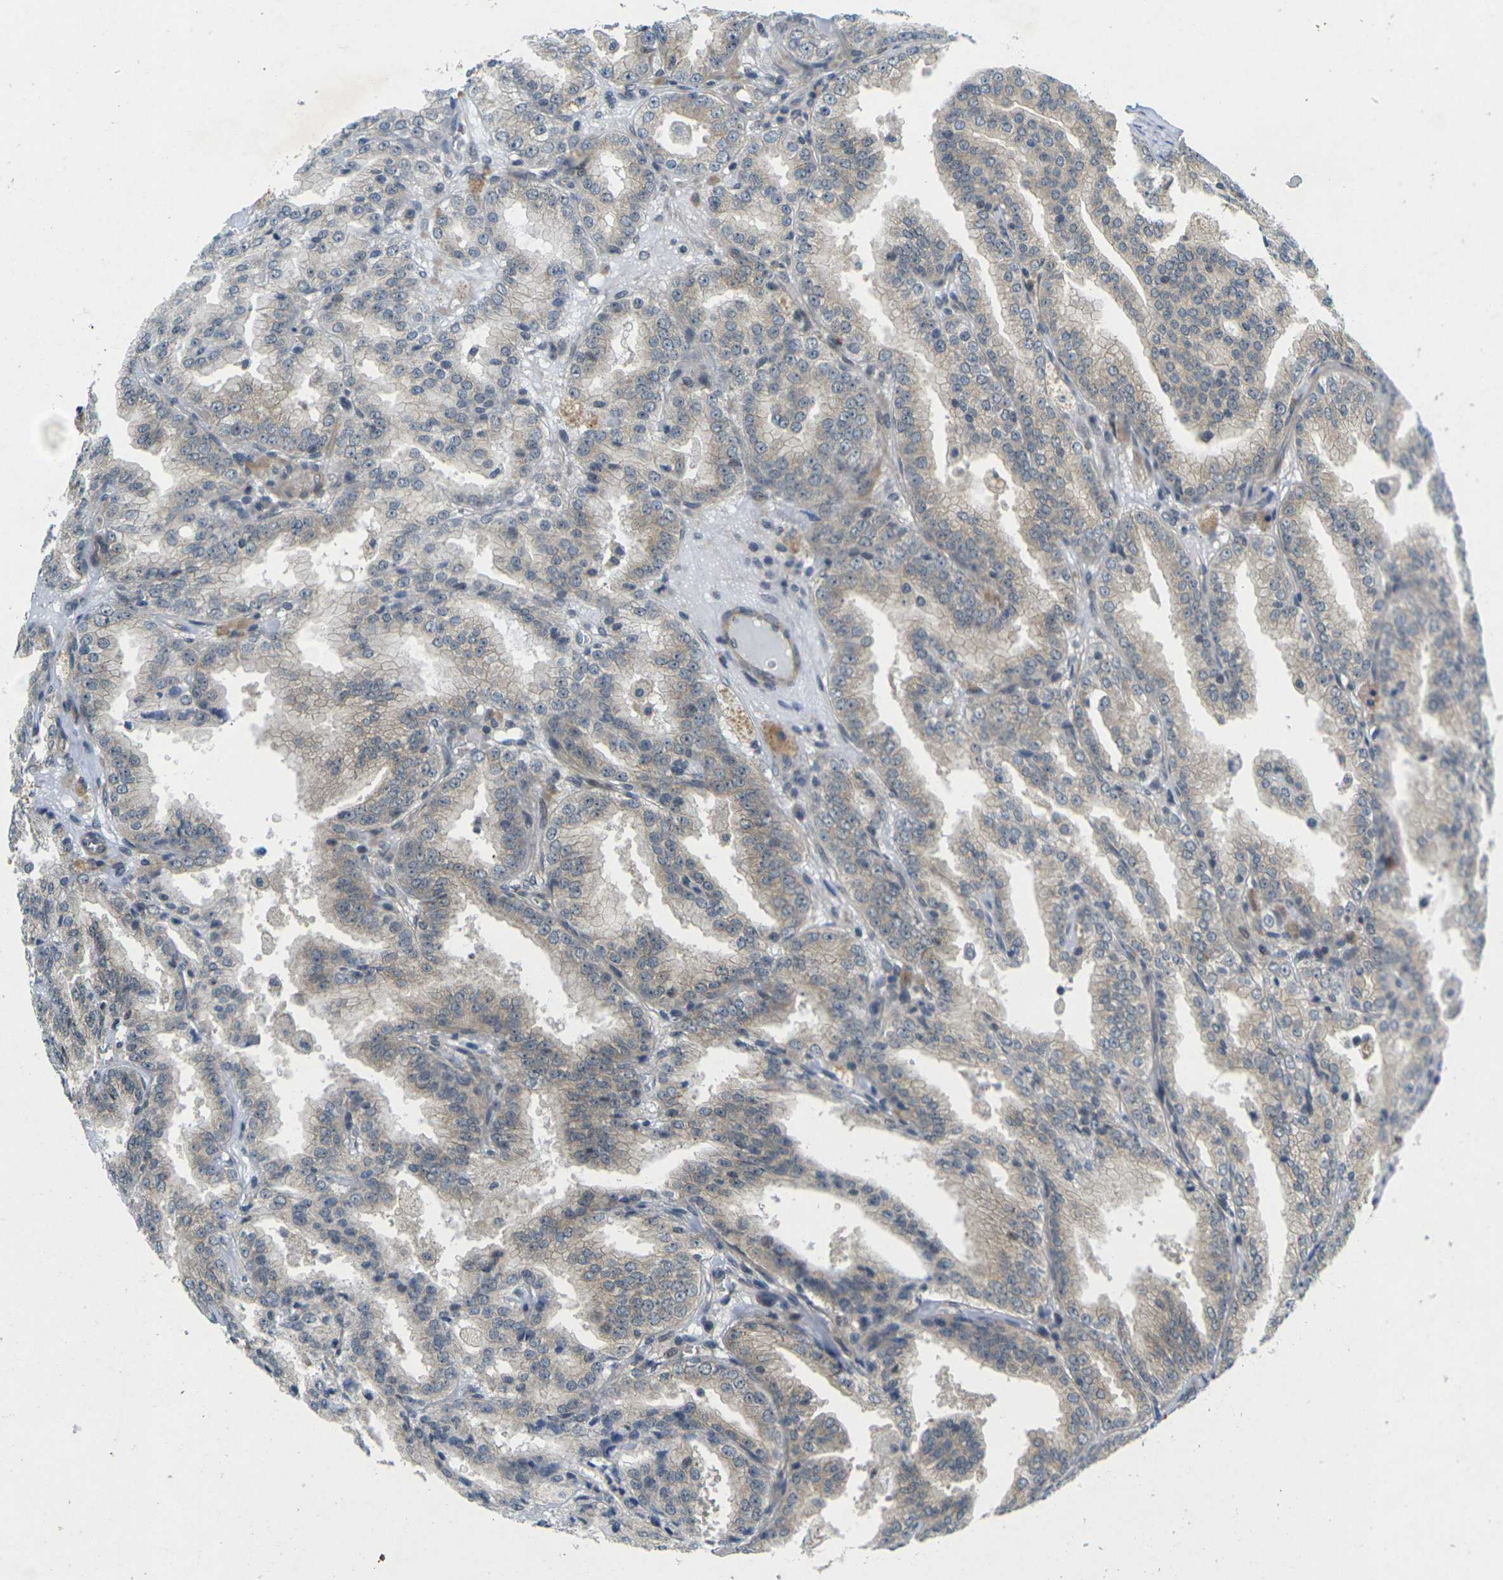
{"staining": {"intensity": "moderate", "quantity": "25%-75%", "location": "cytoplasmic/membranous"}, "tissue": "prostate cancer", "cell_type": "Tumor cells", "image_type": "cancer", "snomed": [{"axis": "morphology", "description": "Adenocarcinoma, High grade"}, {"axis": "topography", "description": "Prostate"}], "caption": "There is medium levels of moderate cytoplasmic/membranous positivity in tumor cells of prostate cancer (high-grade adenocarcinoma), as demonstrated by immunohistochemical staining (brown color).", "gene": "KCTD10", "patient": {"sex": "male", "age": 61}}